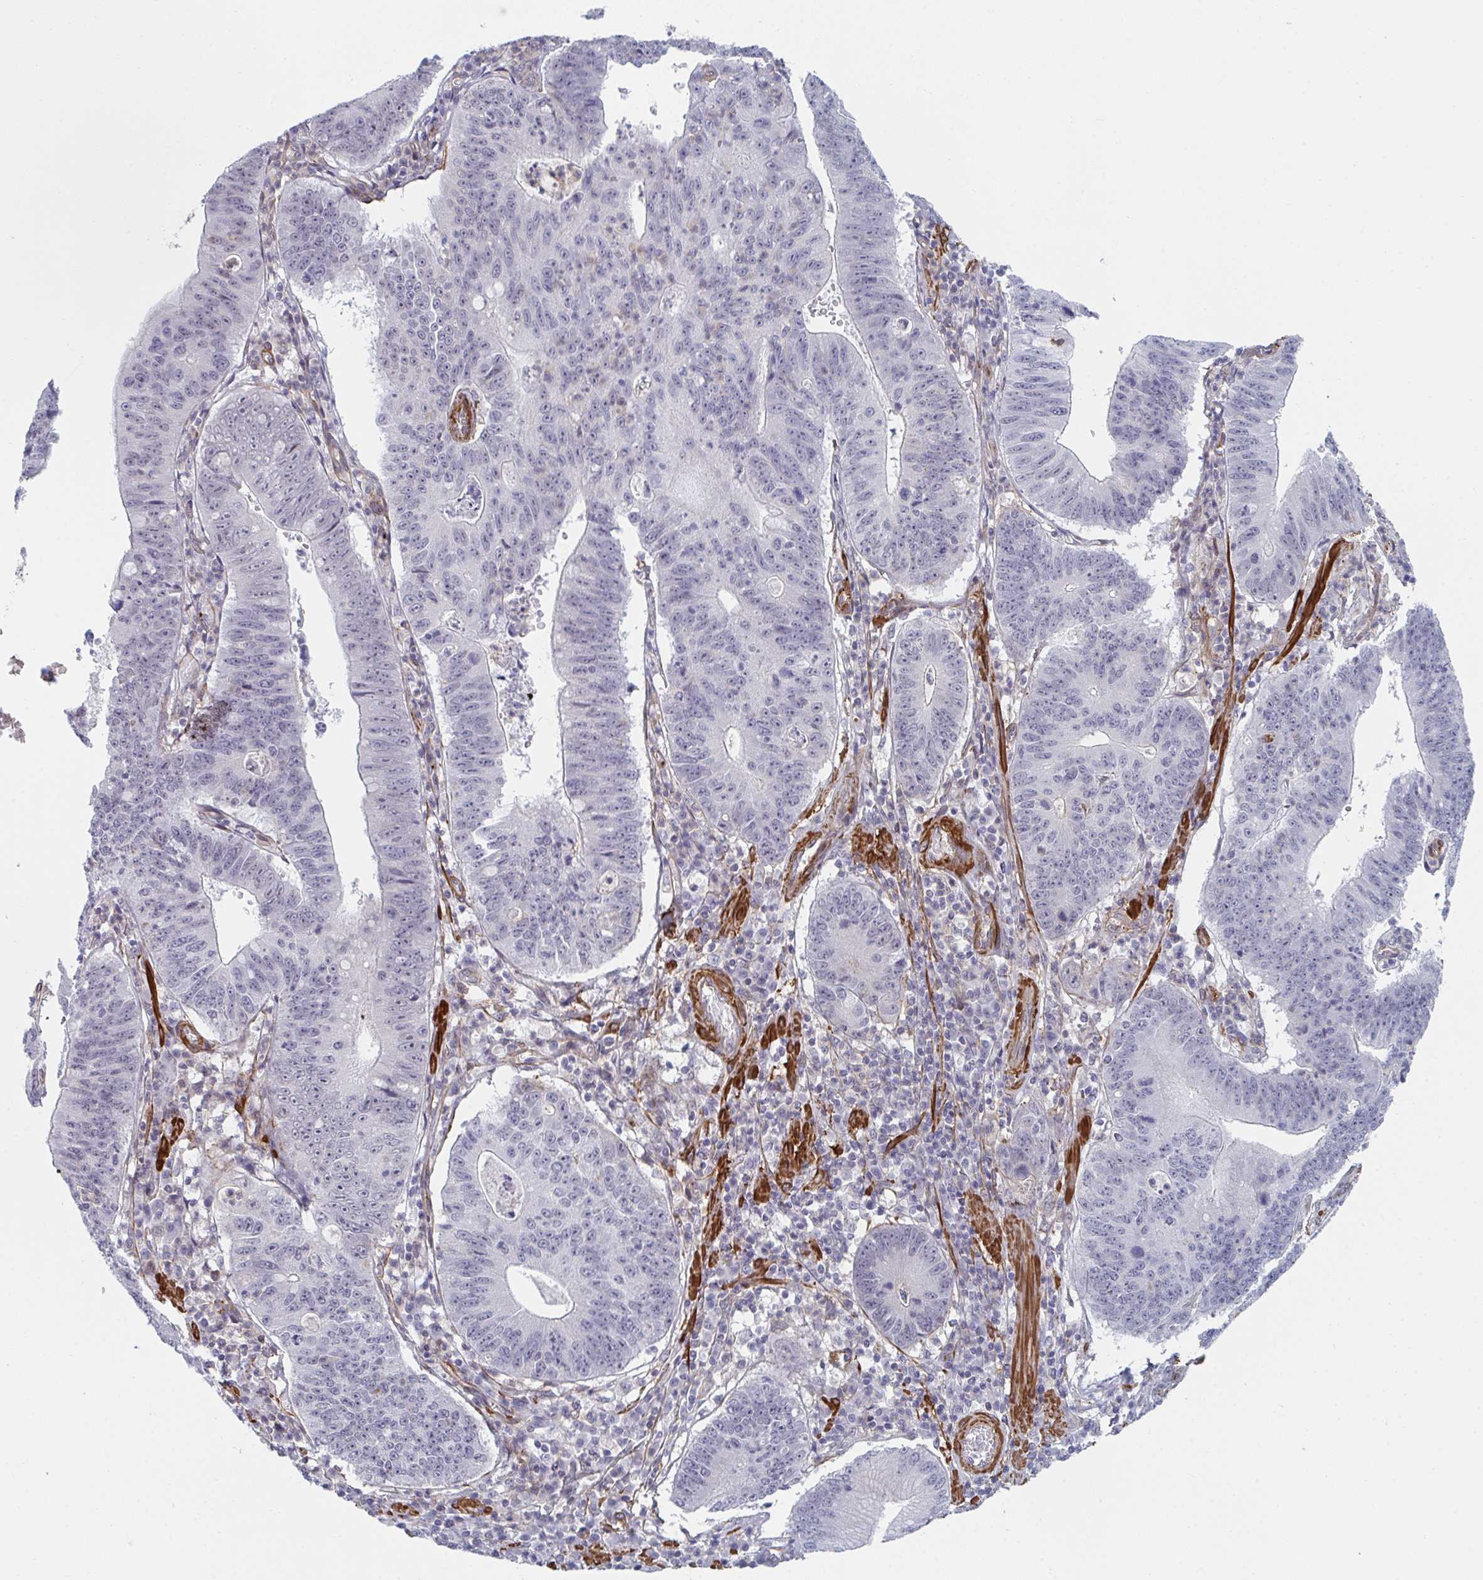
{"staining": {"intensity": "negative", "quantity": "none", "location": "none"}, "tissue": "stomach cancer", "cell_type": "Tumor cells", "image_type": "cancer", "snomed": [{"axis": "morphology", "description": "Adenocarcinoma, NOS"}, {"axis": "topography", "description": "Stomach"}], "caption": "Adenocarcinoma (stomach) was stained to show a protein in brown. There is no significant positivity in tumor cells. (Brightfield microscopy of DAB IHC at high magnification).", "gene": "NEURL4", "patient": {"sex": "male", "age": 59}}